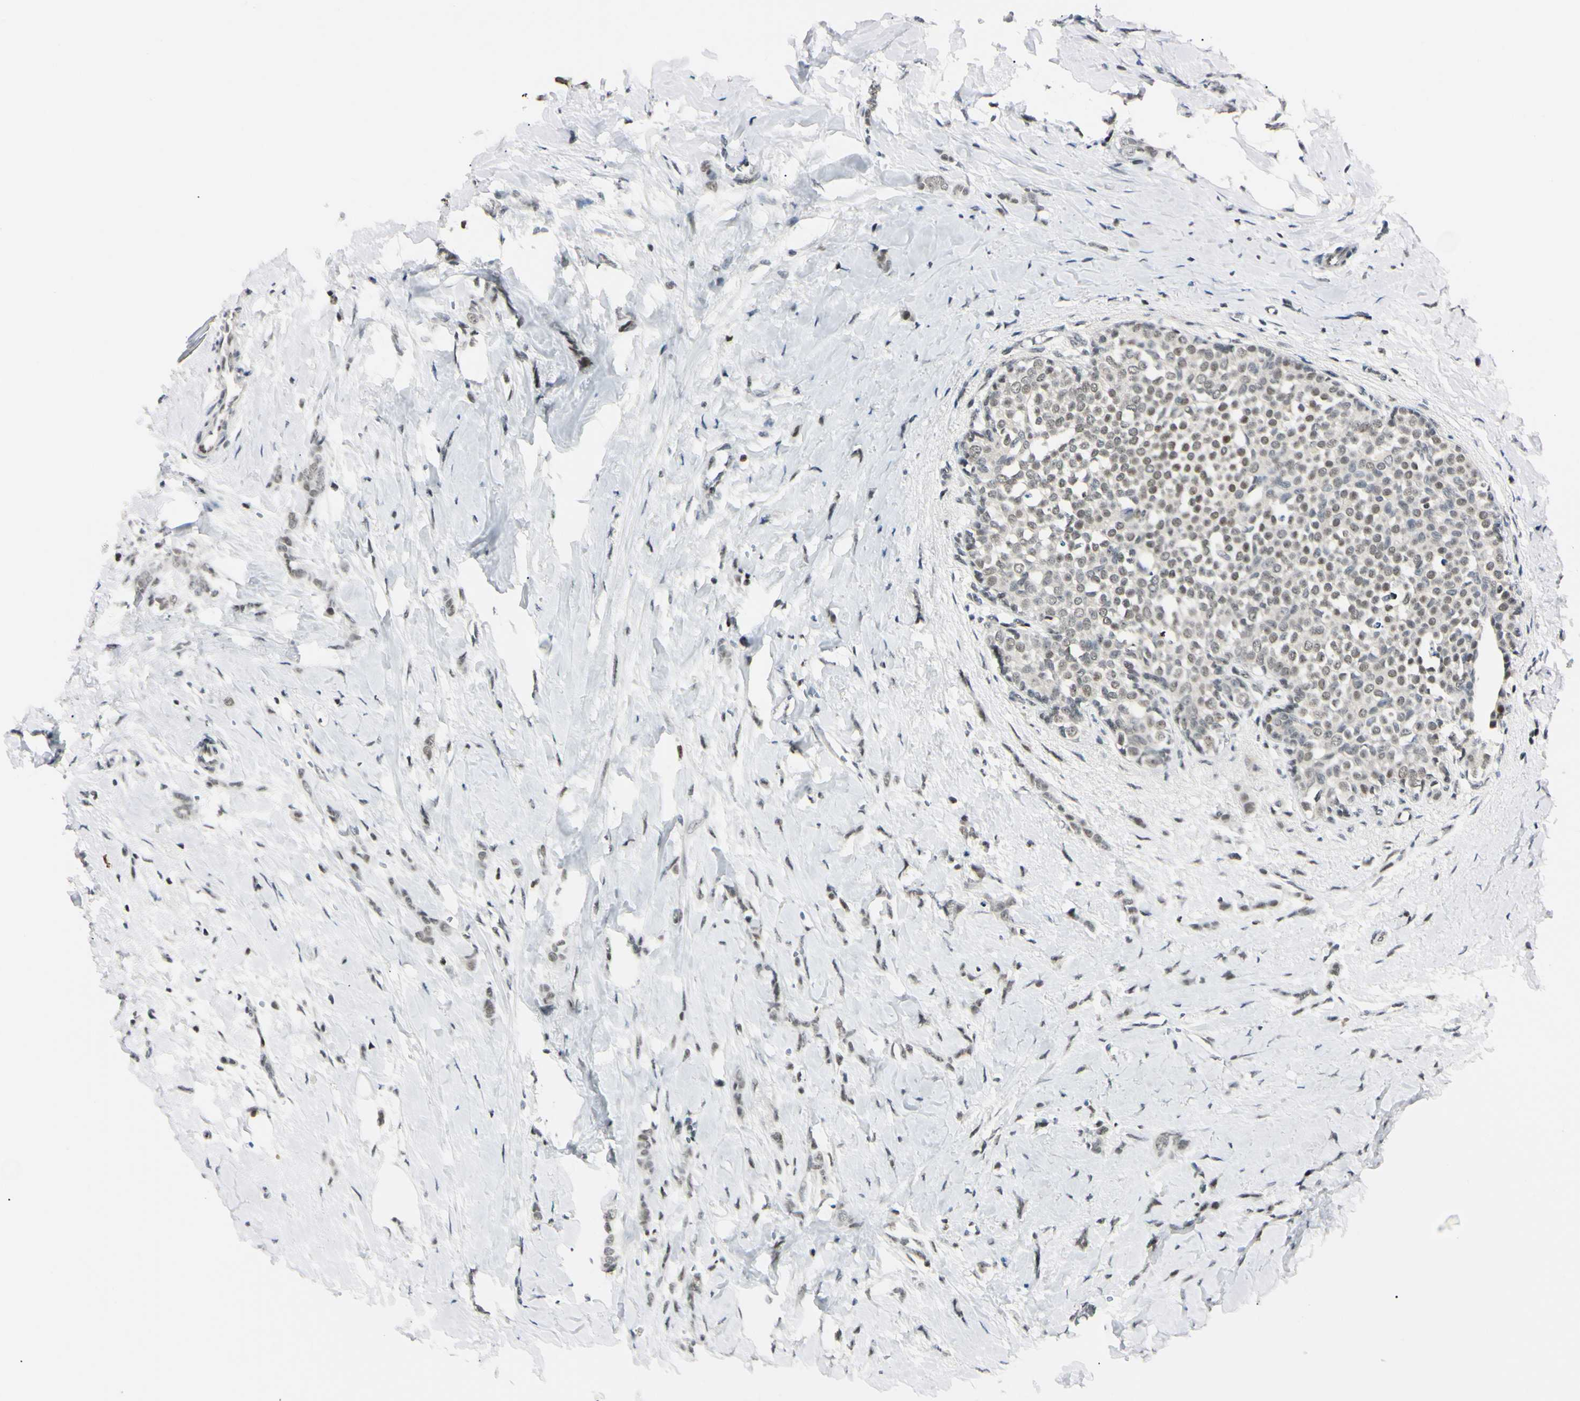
{"staining": {"intensity": "negative", "quantity": "none", "location": "none"}, "tissue": "breast cancer", "cell_type": "Tumor cells", "image_type": "cancer", "snomed": [{"axis": "morphology", "description": "Lobular carcinoma, in situ"}, {"axis": "morphology", "description": "Lobular carcinoma"}, {"axis": "topography", "description": "Breast"}], "caption": "Image shows no protein positivity in tumor cells of breast lobular carcinoma tissue. The staining is performed using DAB (3,3'-diaminobenzidine) brown chromogen with nuclei counter-stained in using hematoxylin.", "gene": "C1orf174", "patient": {"sex": "female", "age": 41}}